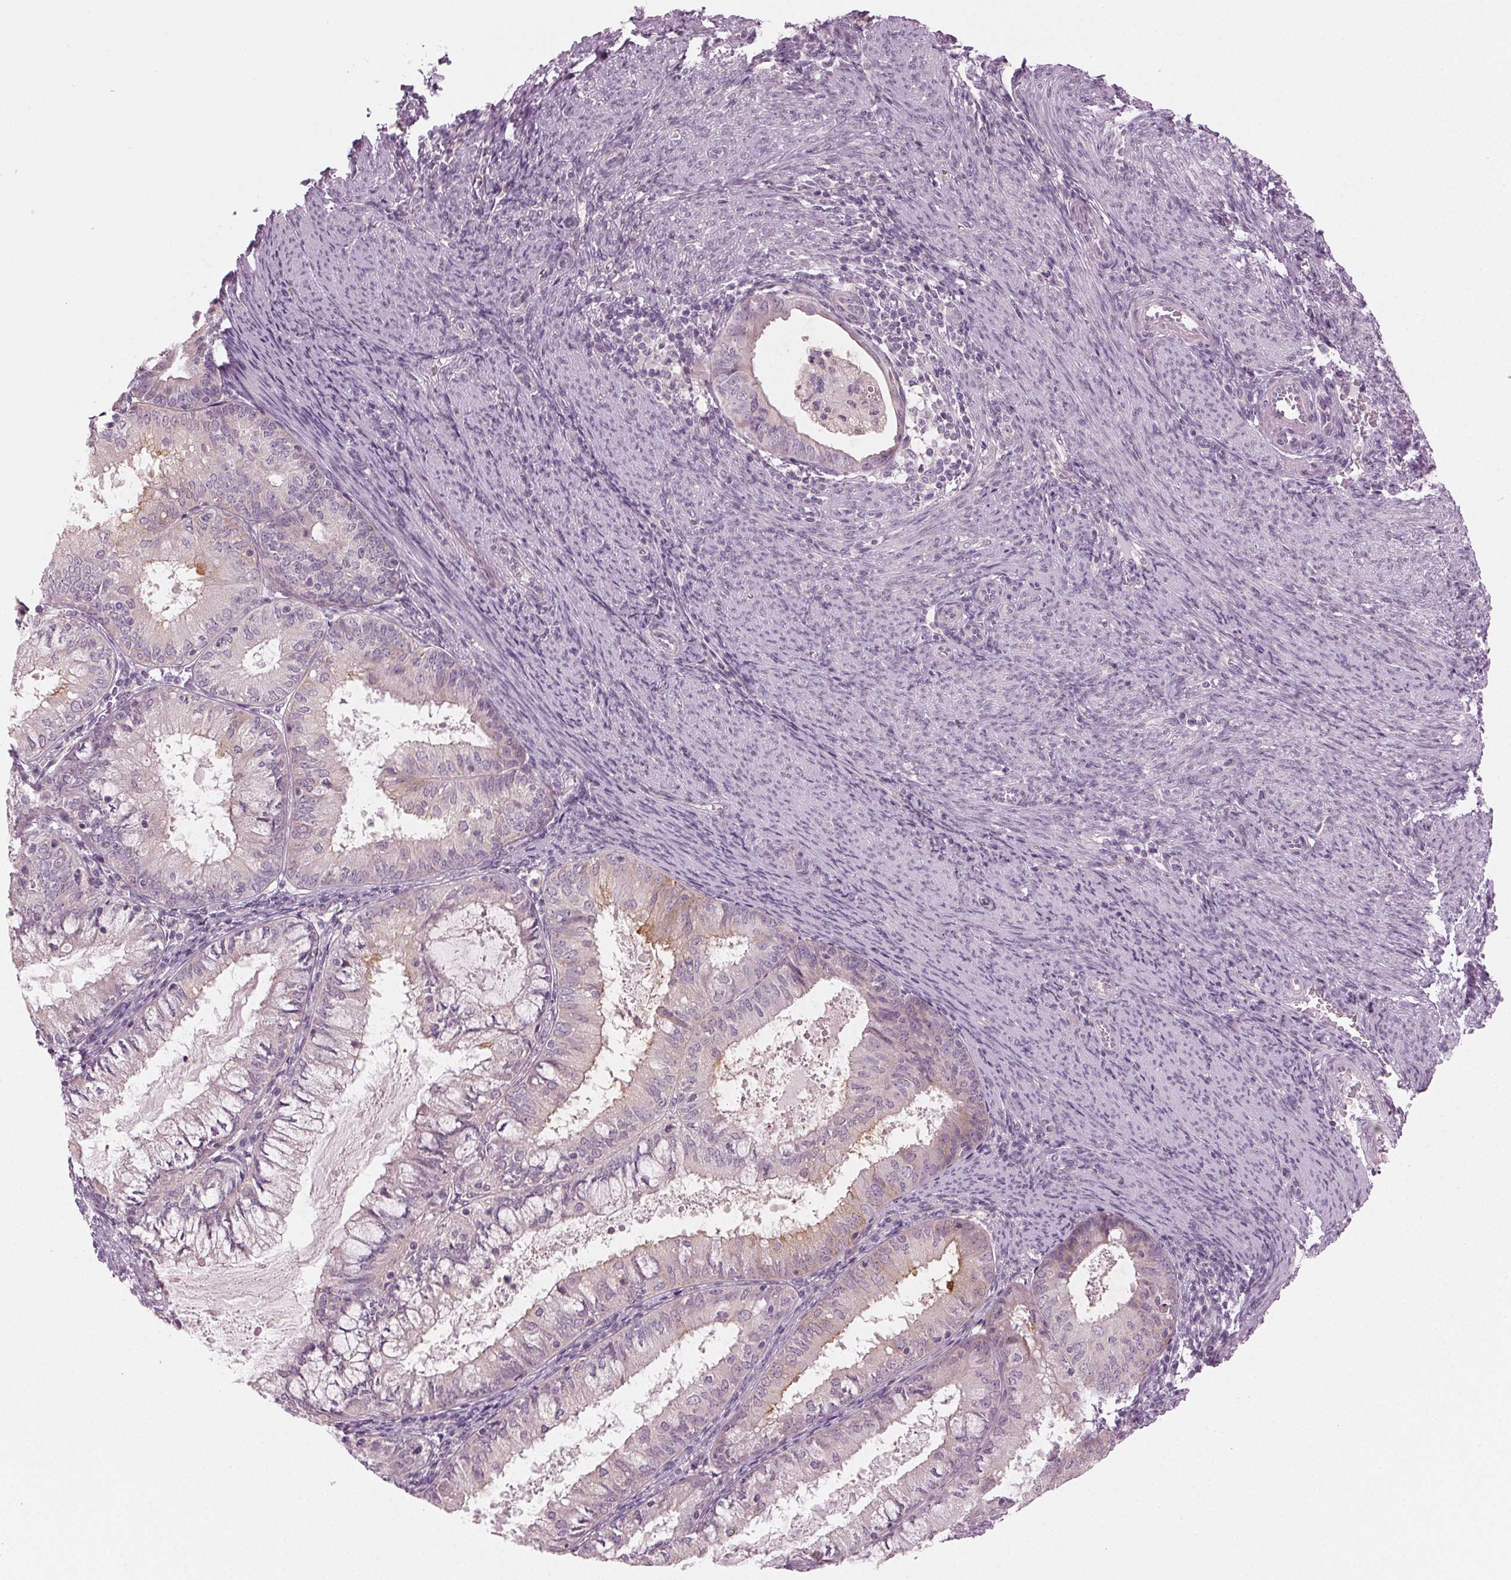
{"staining": {"intensity": "weak", "quantity": "<25%", "location": "cytoplasmic/membranous"}, "tissue": "endometrial cancer", "cell_type": "Tumor cells", "image_type": "cancer", "snomed": [{"axis": "morphology", "description": "Adenocarcinoma, NOS"}, {"axis": "topography", "description": "Endometrium"}], "caption": "This histopathology image is of endometrial adenocarcinoma stained with immunohistochemistry to label a protein in brown with the nuclei are counter-stained blue. There is no staining in tumor cells.", "gene": "PRAP1", "patient": {"sex": "female", "age": 57}}